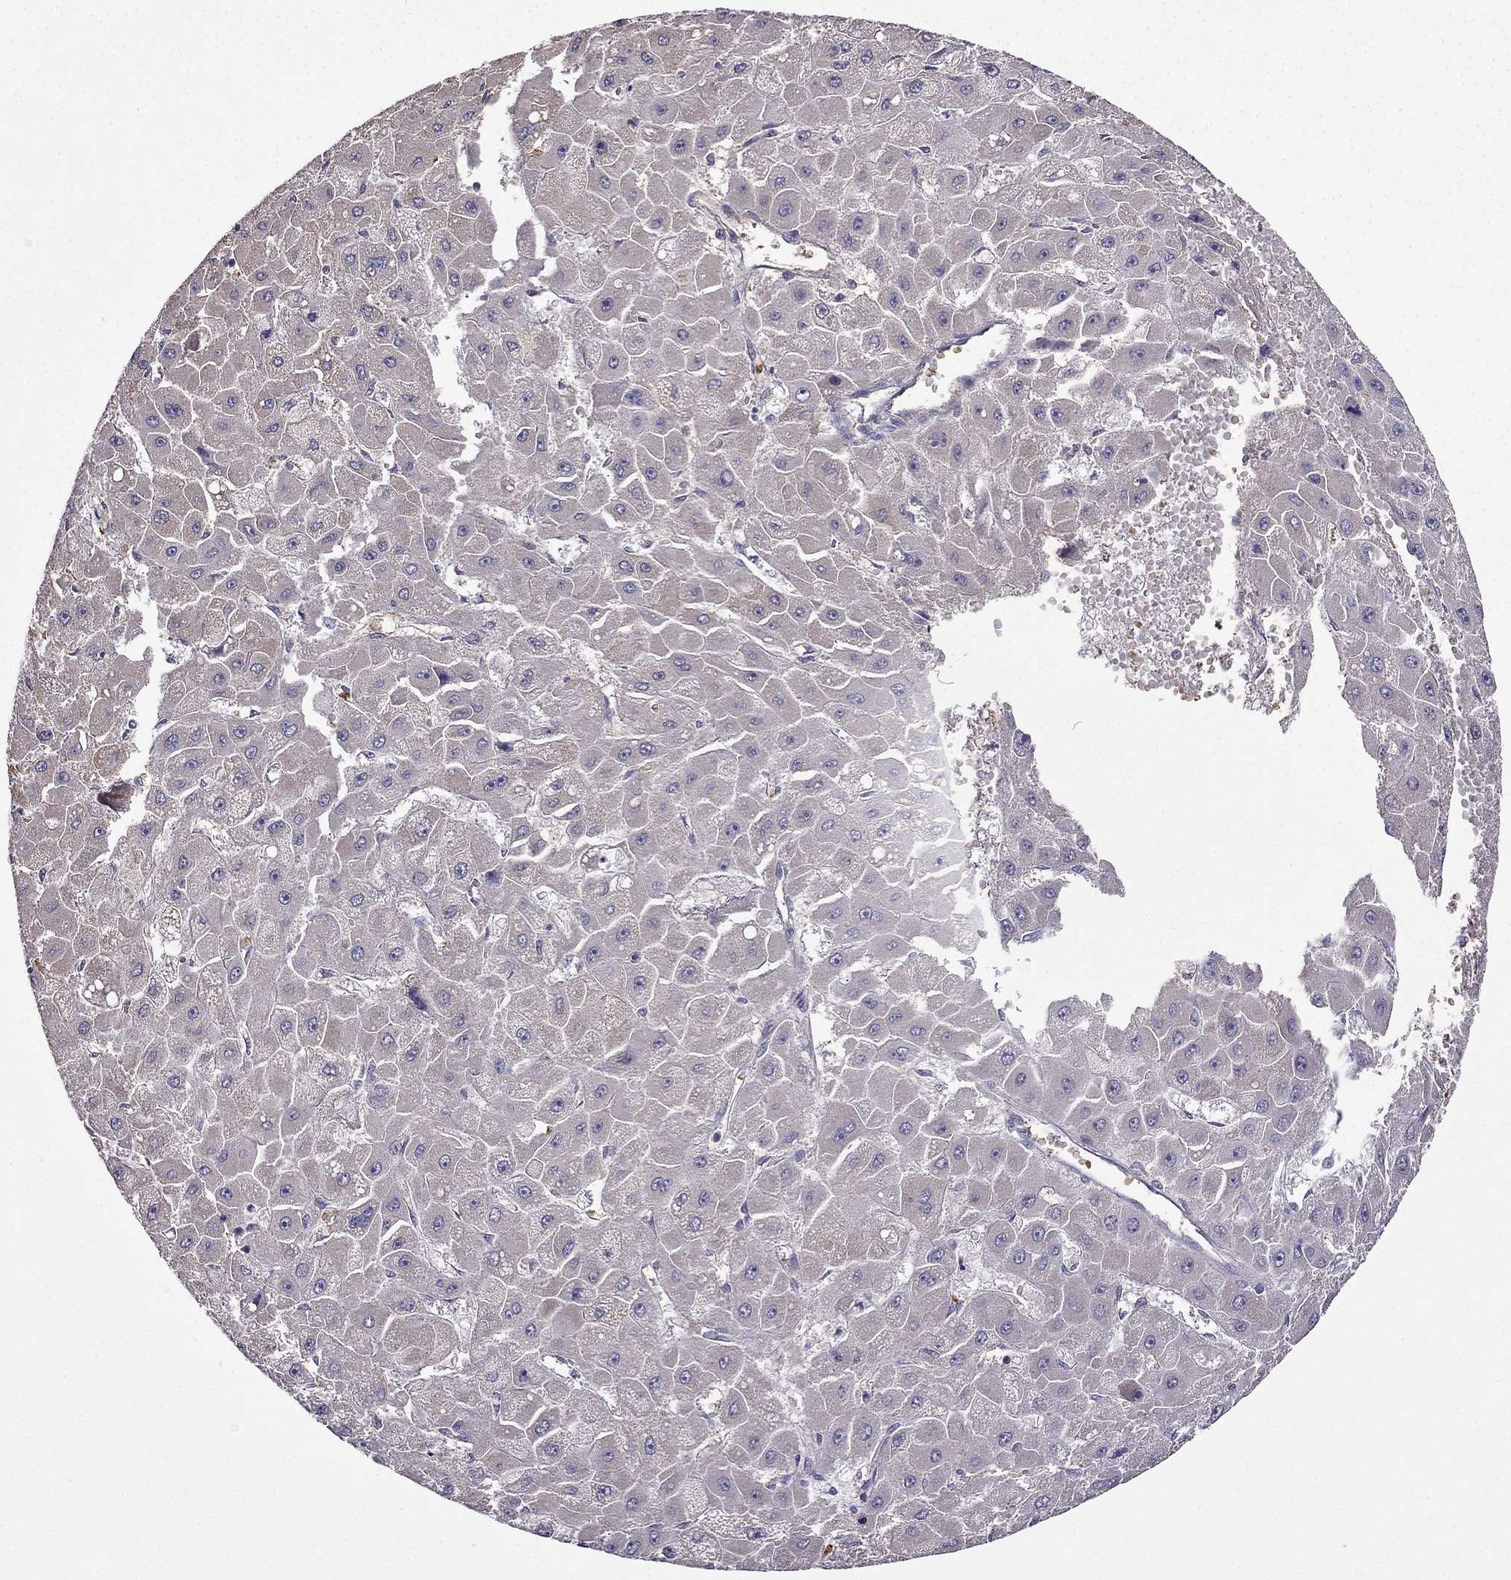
{"staining": {"intensity": "negative", "quantity": "none", "location": "none"}, "tissue": "liver cancer", "cell_type": "Tumor cells", "image_type": "cancer", "snomed": [{"axis": "morphology", "description": "Carcinoma, Hepatocellular, NOS"}, {"axis": "topography", "description": "Liver"}], "caption": "DAB immunohistochemical staining of human liver cancer shows no significant positivity in tumor cells. (DAB (3,3'-diaminobenzidine) immunohistochemistry (IHC) visualized using brightfield microscopy, high magnification).", "gene": "SLC6A2", "patient": {"sex": "female", "age": 25}}